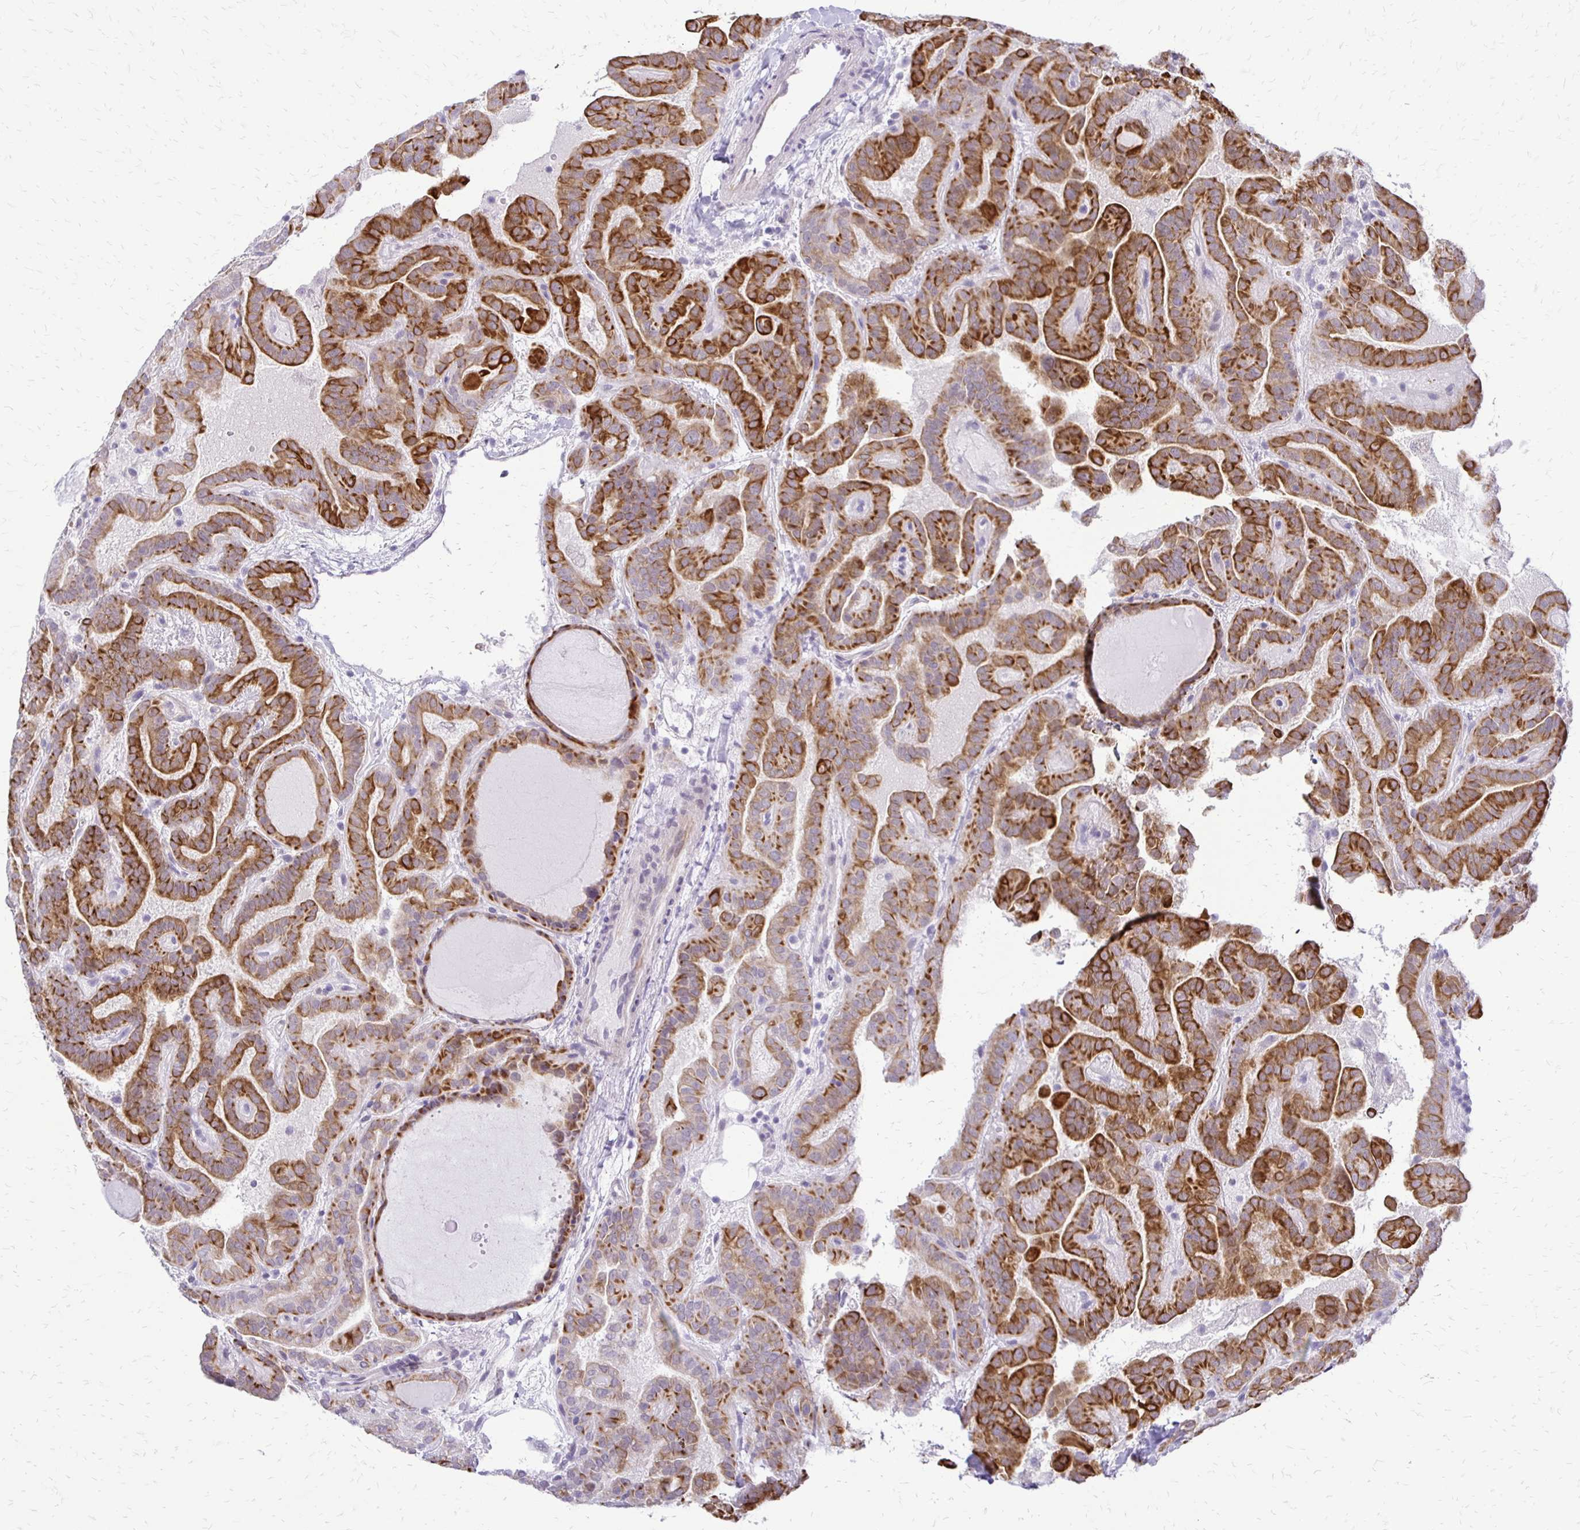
{"staining": {"intensity": "strong", "quantity": ">75%", "location": "cytoplasmic/membranous"}, "tissue": "thyroid cancer", "cell_type": "Tumor cells", "image_type": "cancer", "snomed": [{"axis": "morphology", "description": "Papillary adenocarcinoma, NOS"}, {"axis": "topography", "description": "Thyroid gland"}], "caption": "This is a photomicrograph of IHC staining of thyroid papillary adenocarcinoma, which shows strong expression in the cytoplasmic/membranous of tumor cells.", "gene": "EPYC", "patient": {"sex": "female", "age": 46}}